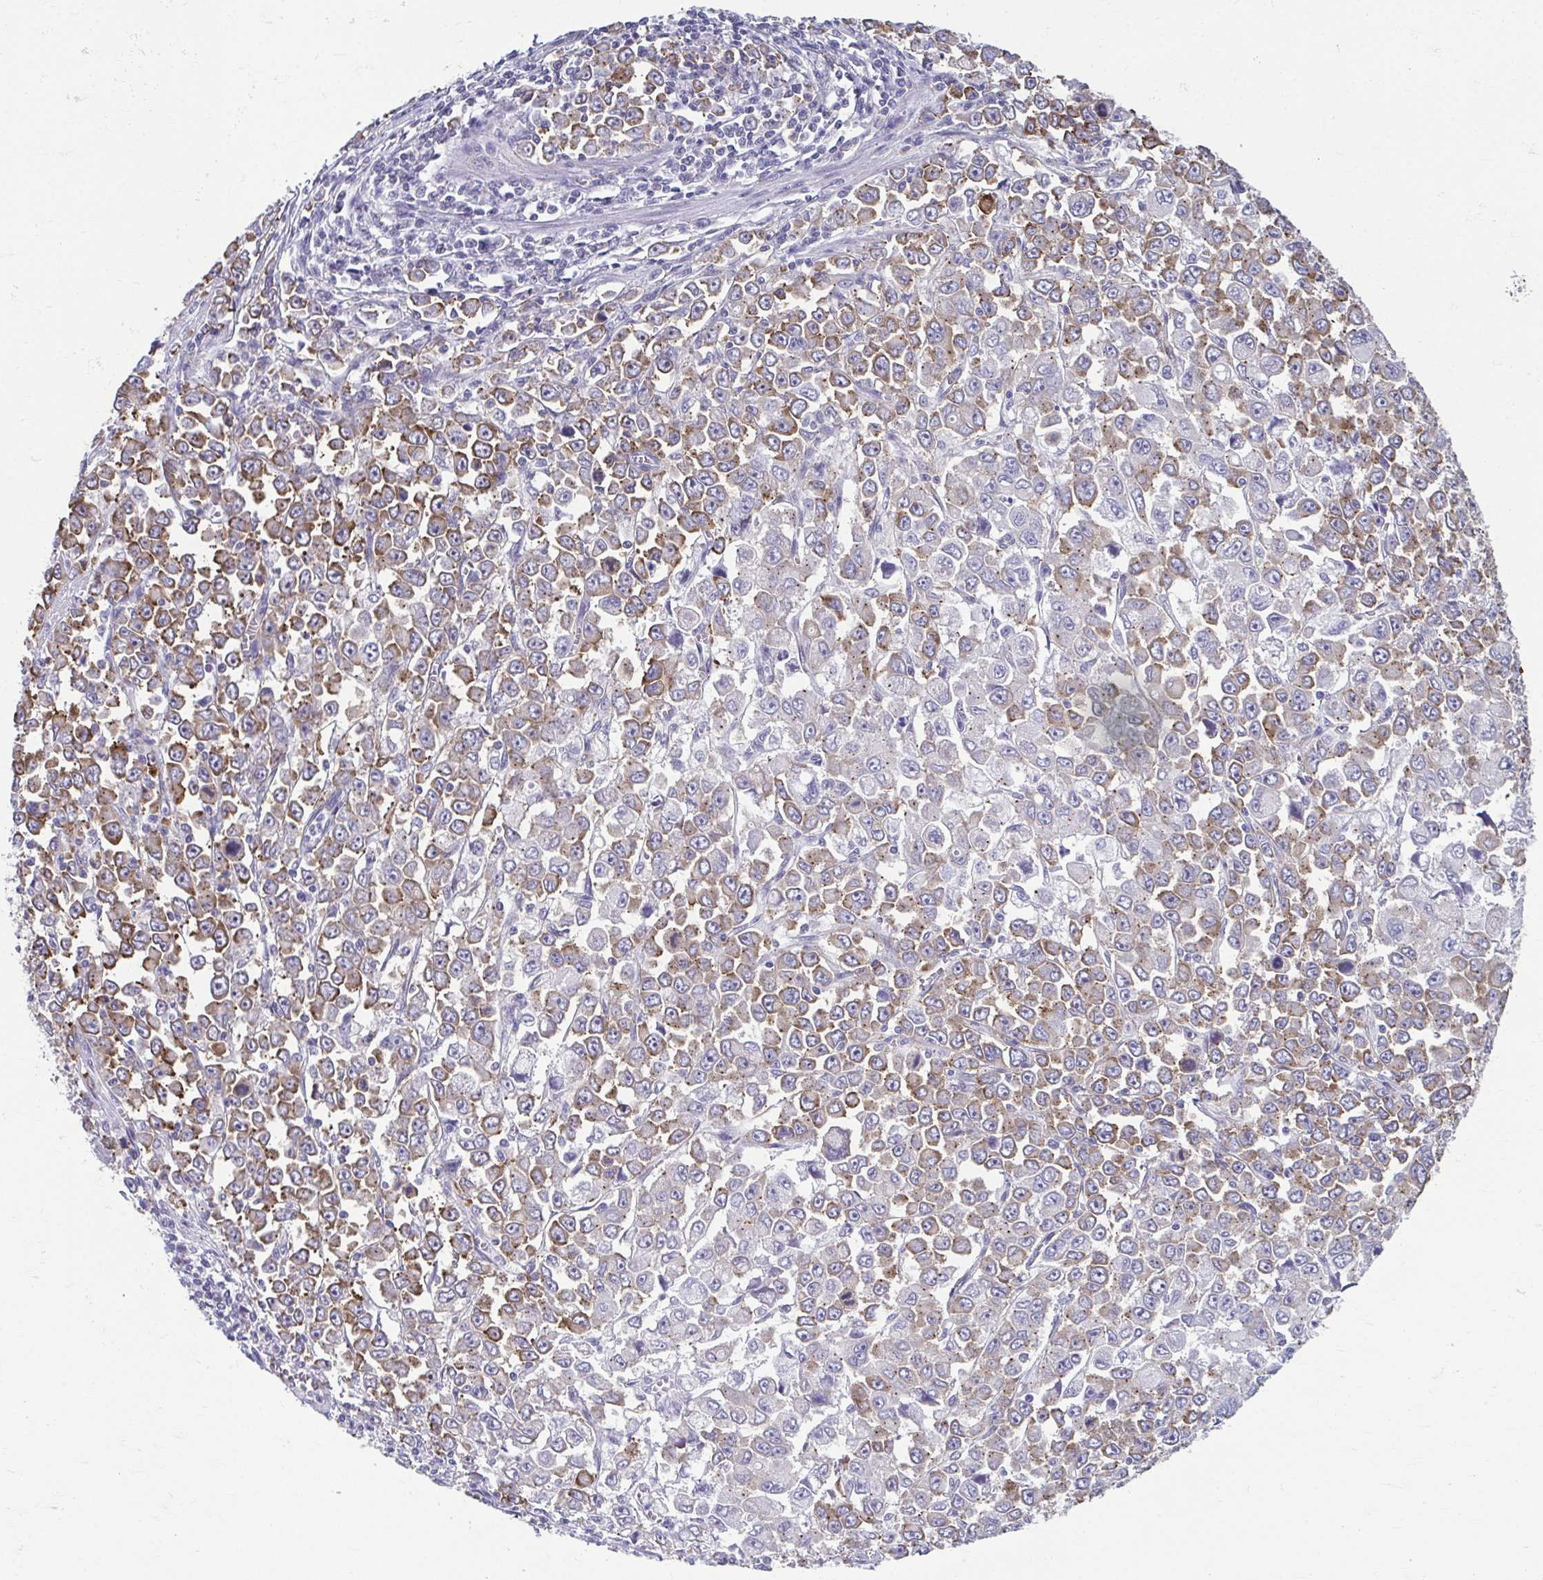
{"staining": {"intensity": "weak", "quantity": ">75%", "location": "cytoplasmic/membranous"}, "tissue": "stomach cancer", "cell_type": "Tumor cells", "image_type": "cancer", "snomed": [{"axis": "morphology", "description": "Adenocarcinoma, NOS"}, {"axis": "topography", "description": "Stomach, upper"}], "caption": "Immunohistochemistry (DAB (3,3'-diaminobenzidine)) staining of stomach adenocarcinoma shows weak cytoplasmic/membranous protein positivity in approximately >75% of tumor cells.", "gene": "TMEM108", "patient": {"sex": "male", "age": 70}}